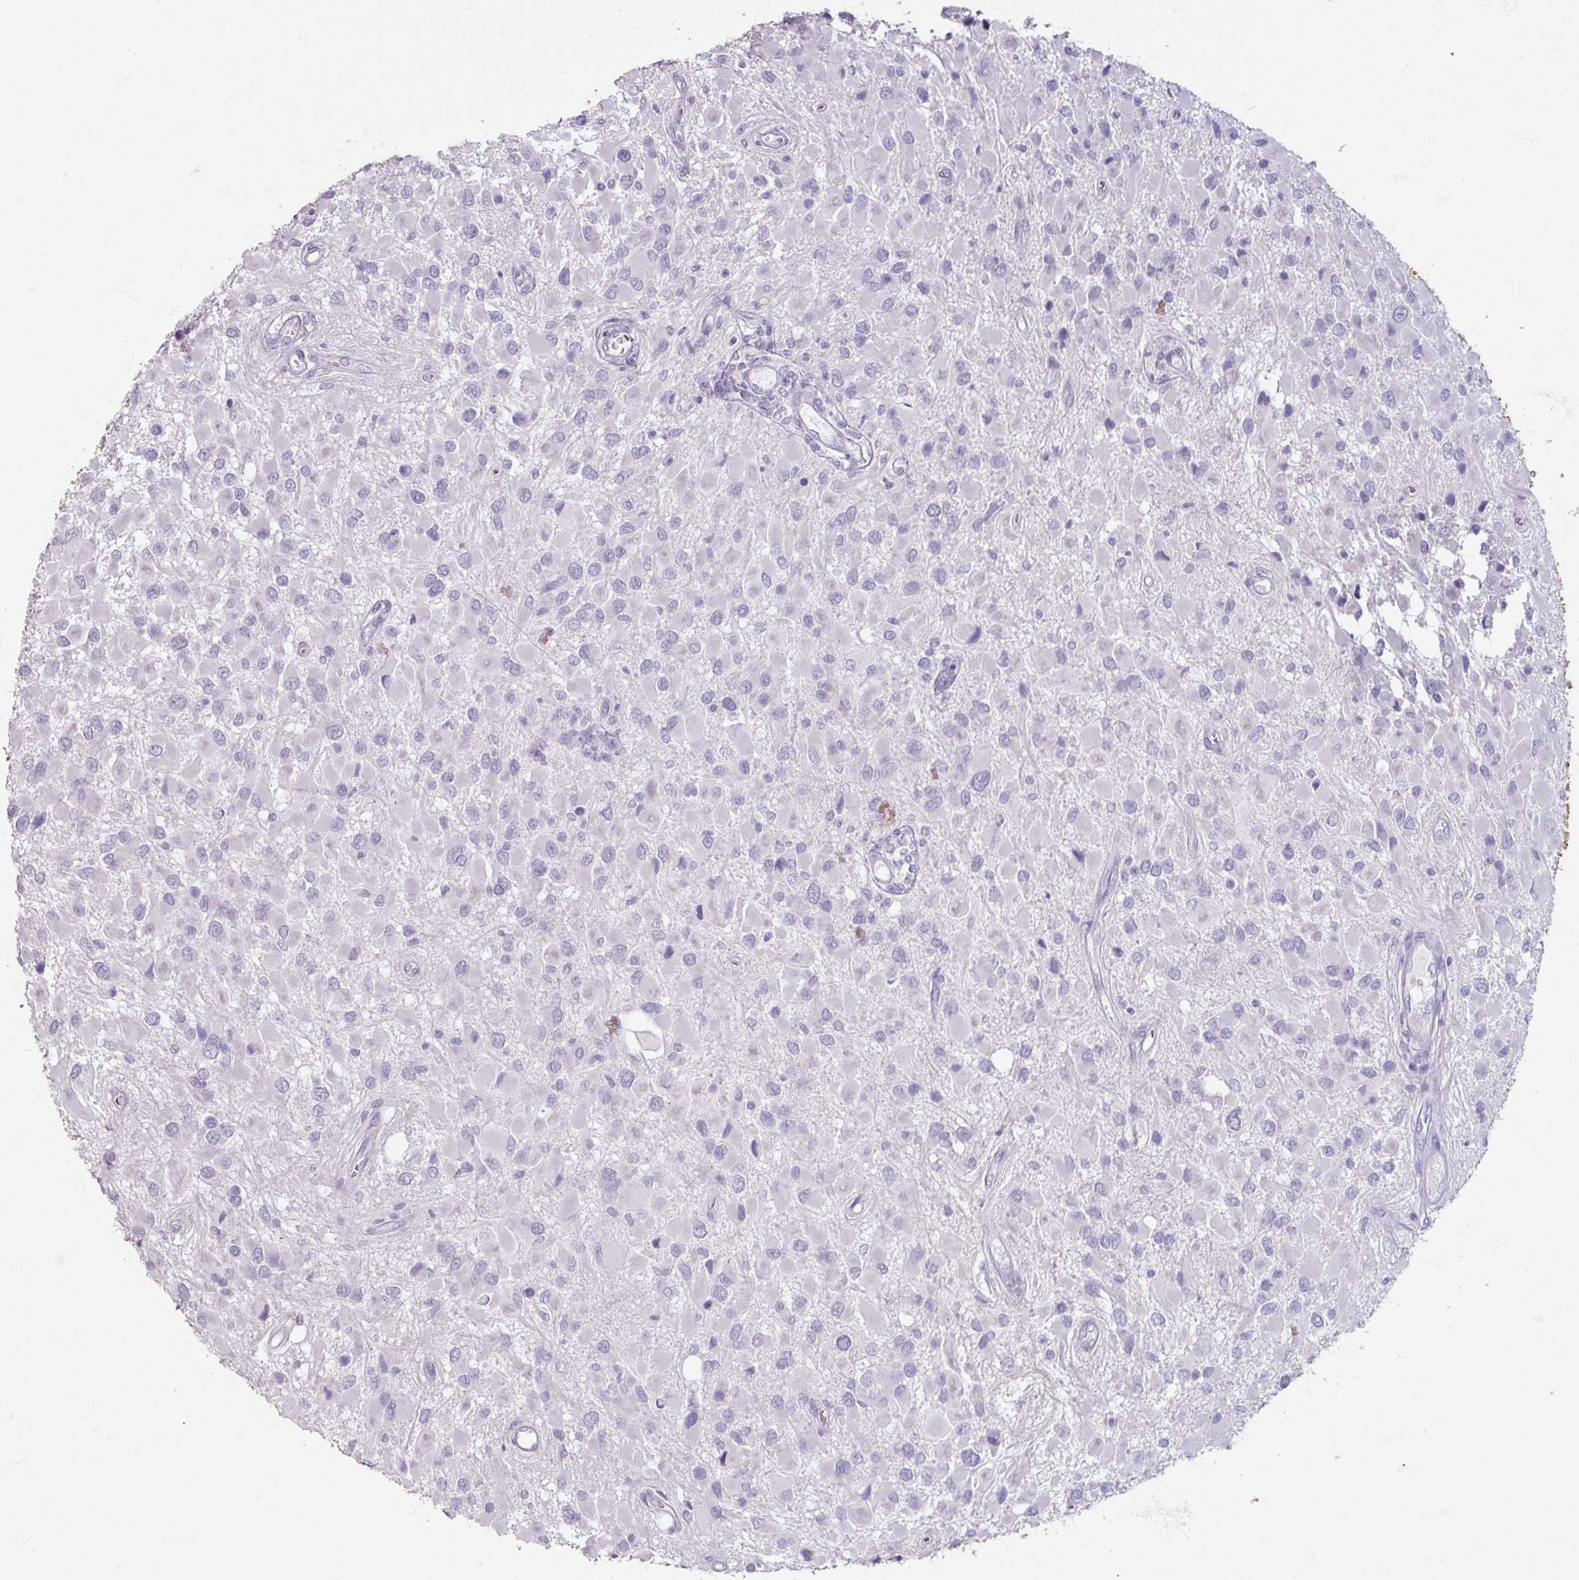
{"staining": {"intensity": "negative", "quantity": "none", "location": "none"}, "tissue": "glioma", "cell_type": "Tumor cells", "image_type": "cancer", "snomed": [{"axis": "morphology", "description": "Glioma, malignant, High grade"}, {"axis": "topography", "description": "Brain"}], "caption": "DAB immunohistochemical staining of human glioma exhibits no significant expression in tumor cells. The staining is performed using DAB (3,3'-diaminobenzidine) brown chromogen with nuclei counter-stained in using hematoxylin.", "gene": "TG", "patient": {"sex": "male", "age": 53}}